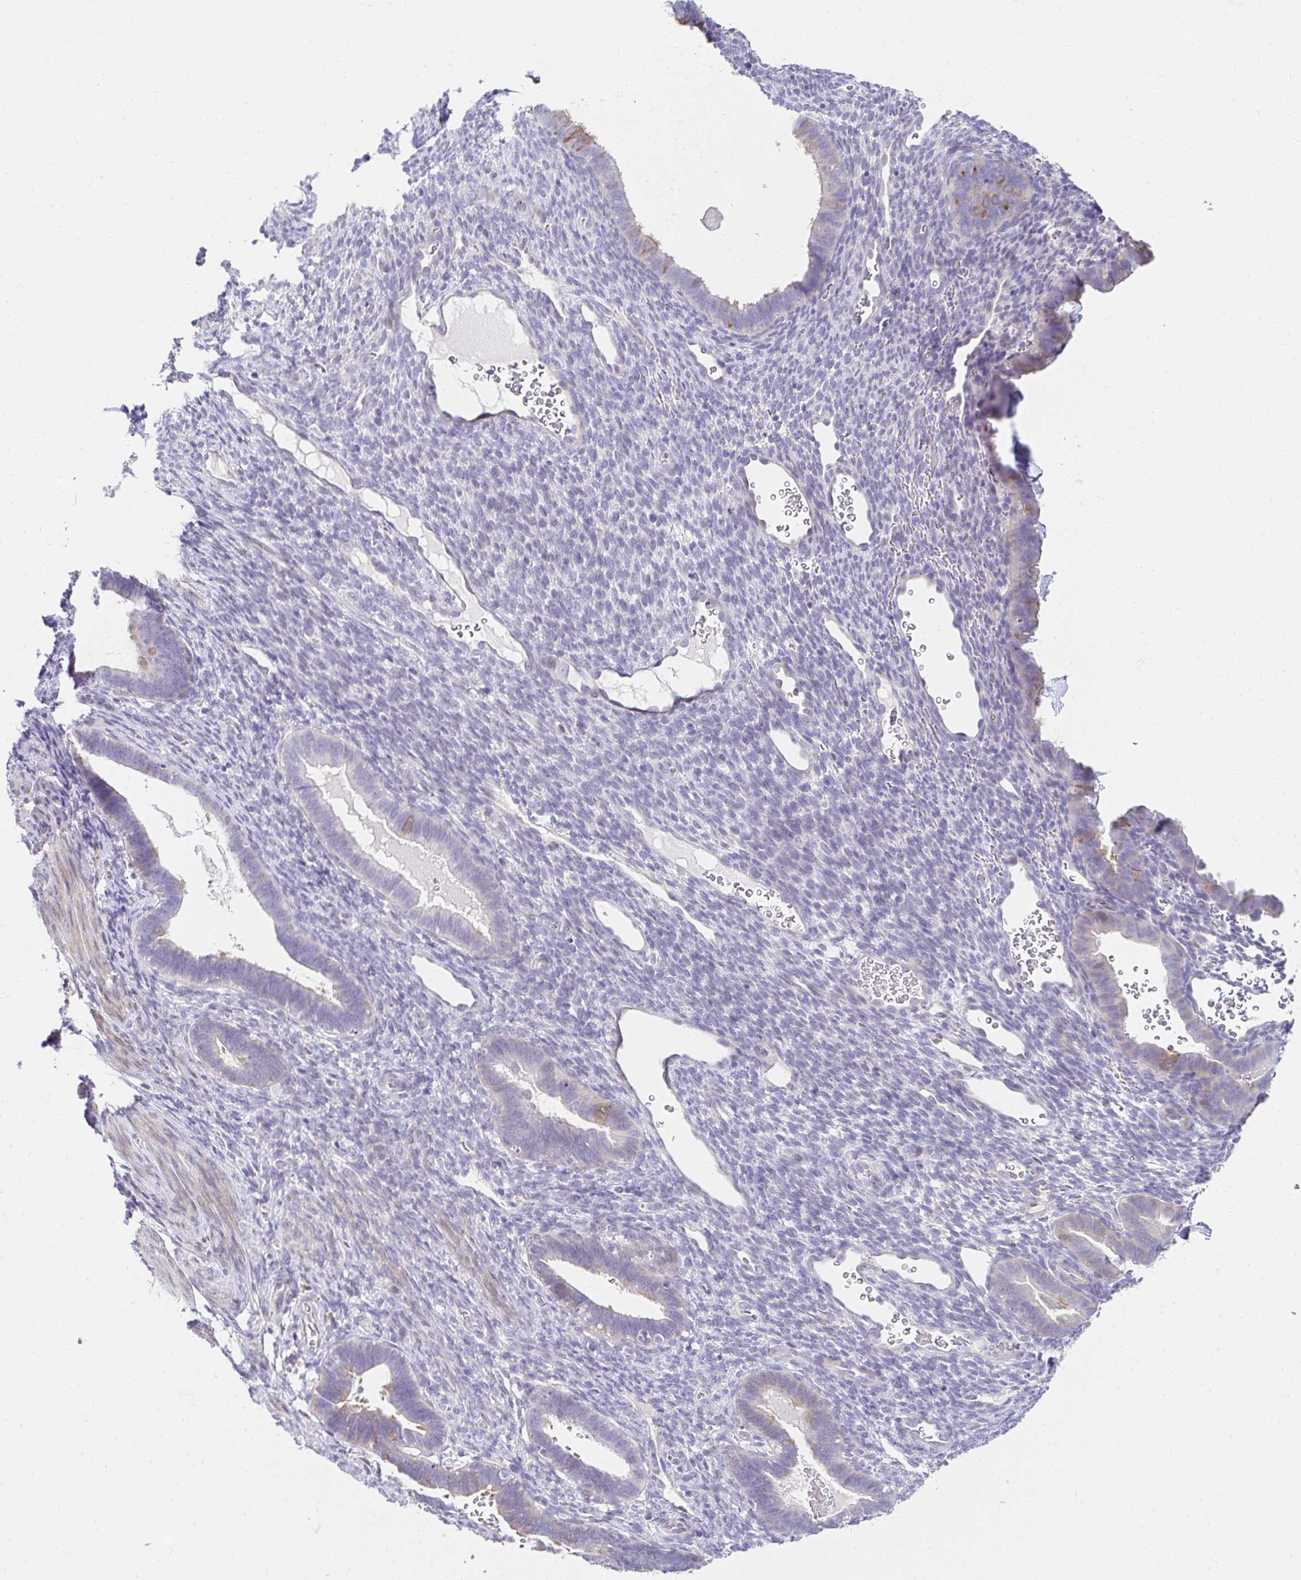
{"staining": {"intensity": "negative", "quantity": "none", "location": "none"}, "tissue": "endometrium", "cell_type": "Cells in endometrial stroma", "image_type": "normal", "snomed": [{"axis": "morphology", "description": "Normal tissue, NOS"}, {"axis": "topography", "description": "Endometrium"}], "caption": "A photomicrograph of human endometrium is negative for staining in cells in endometrial stroma. (DAB (3,3'-diaminobenzidine) immunohistochemistry (IHC) visualized using brightfield microscopy, high magnification).", "gene": "AKAP14", "patient": {"sex": "female", "age": 34}}